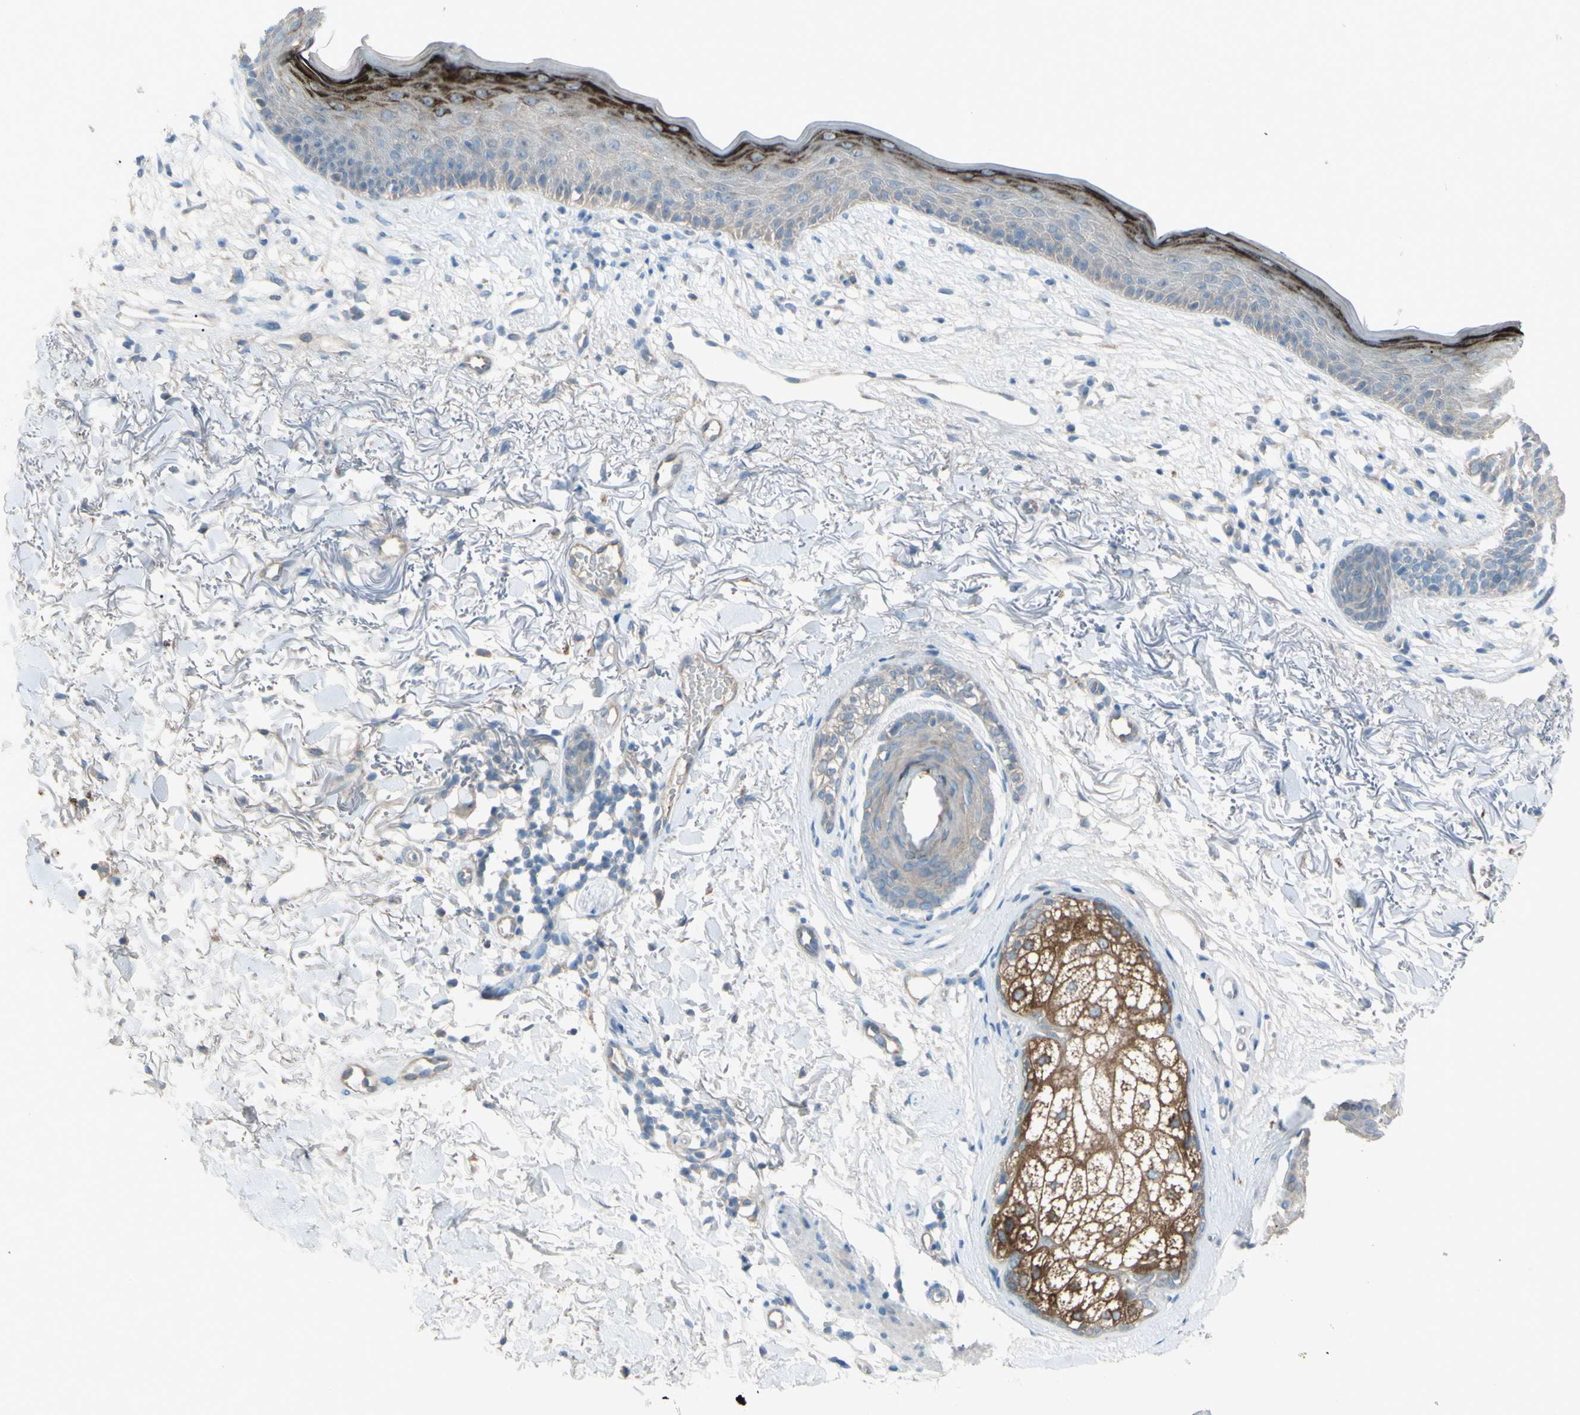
{"staining": {"intensity": "weak", "quantity": "<25%", "location": "cytoplasmic/membranous"}, "tissue": "skin cancer", "cell_type": "Tumor cells", "image_type": "cancer", "snomed": [{"axis": "morphology", "description": "Basal cell carcinoma"}, {"axis": "topography", "description": "Skin"}], "caption": "A high-resolution photomicrograph shows immunohistochemistry staining of basal cell carcinoma (skin), which exhibits no significant expression in tumor cells.", "gene": "ATRN", "patient": {"sex": "female", "age": 70}}